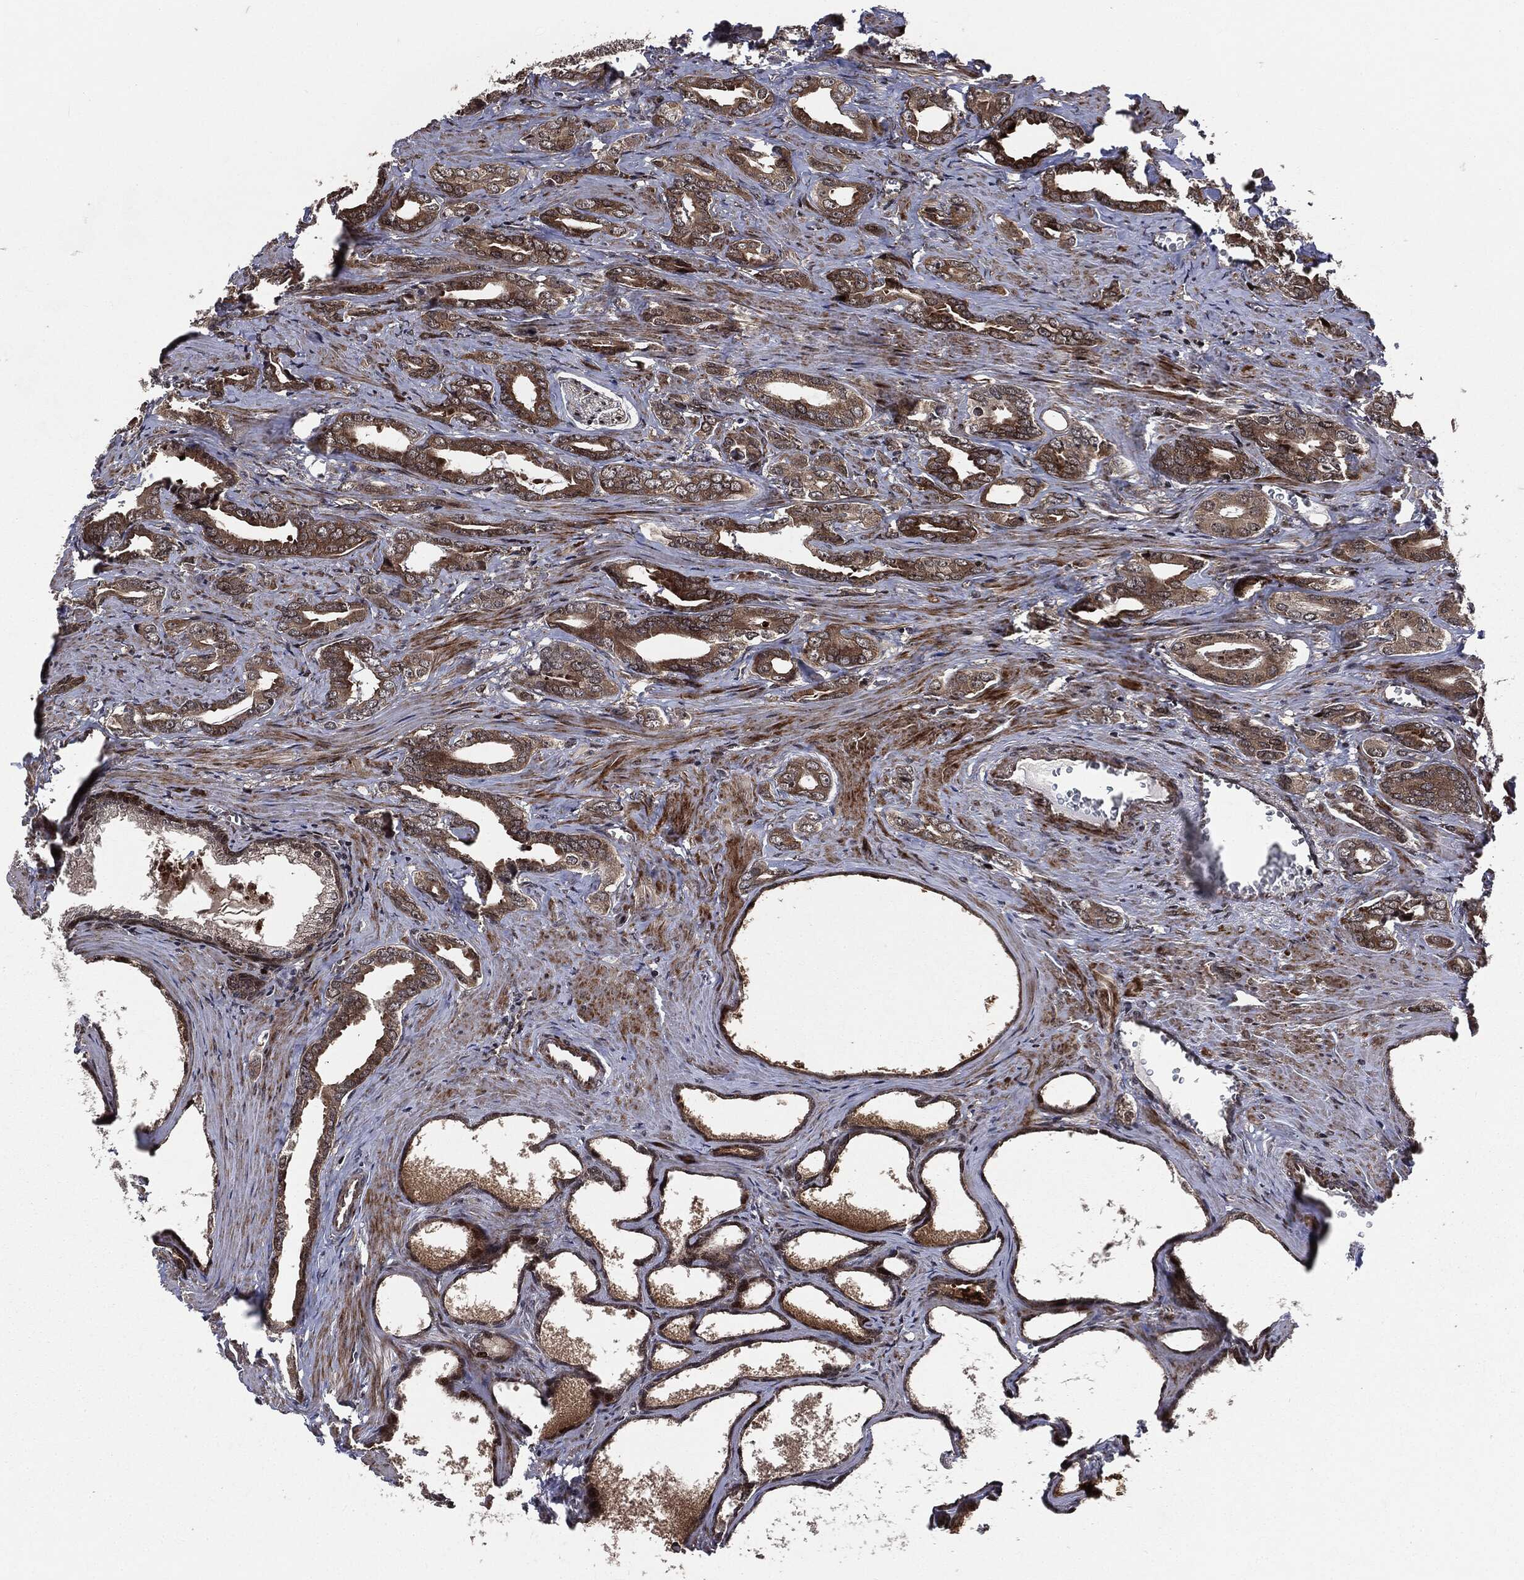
{"staining": {"intensity": "moderate", "quantity": ">75%", "location": "cytoplasmic/membranous,nuclear"}, "tissue": "prostate cancer", "cell_type": "Tumor cells", "image_type": "cancer", "snomed": [{"axis": "morphology", "description": "Adenocarcinoma, NOS"}, {"axis": "topography", "description": "Prostate"}], "caption": "Moderate cytoplasmic/membranous and nuclear positivity for a protein is appreciated in about >75% of tumor cells of adenocarcinoma (prostate) using immunohistochemistry (IHC).", "gene": "SMAD4", "patient": {"sex": "male", "age": 66}}